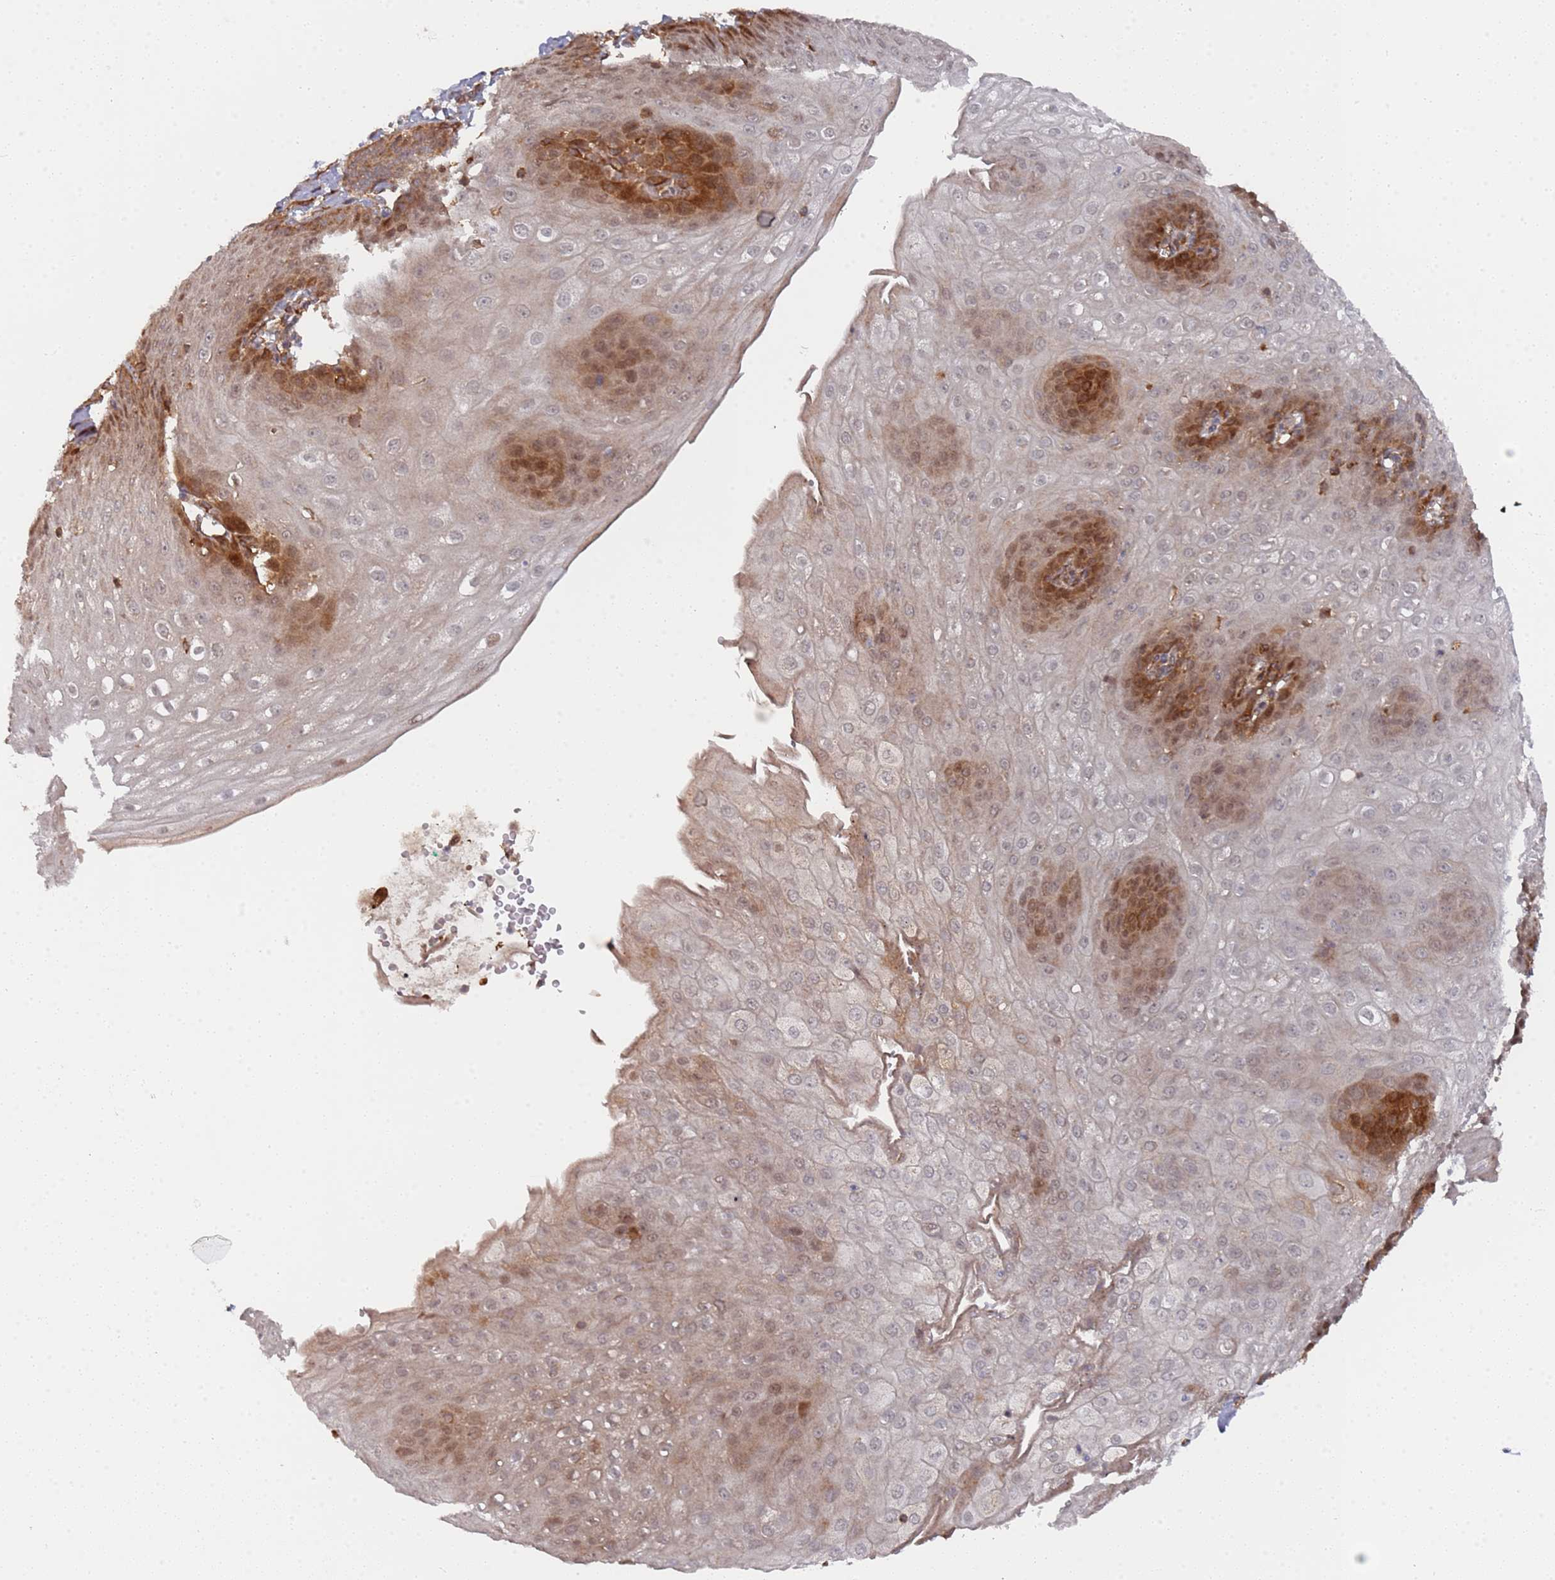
{"staining": {"intensity": "strong", "quantity": "25%-75%", "location": "cytoplasmic/membranous,nuclear"}, "tissue": "esophagus", "cell_type": "Squamous epithelial cells", "image_type": "normal", "snomed": [{"axis": "morphology", "description": "Normal tissue, NOS"}, {"axis": "topography", "description": "Esophagus"}], "caption": "Squamous epithelial cells reveal strong cytoplasmic/membranous,nuclear positivity in approximately 25%-75% of cells in benign esophagus. (brown staining indicates protein expression, while blue staining denotes nuclei).", "gene": "DDX60", "patient": {"sex": "male", "age": 71}}